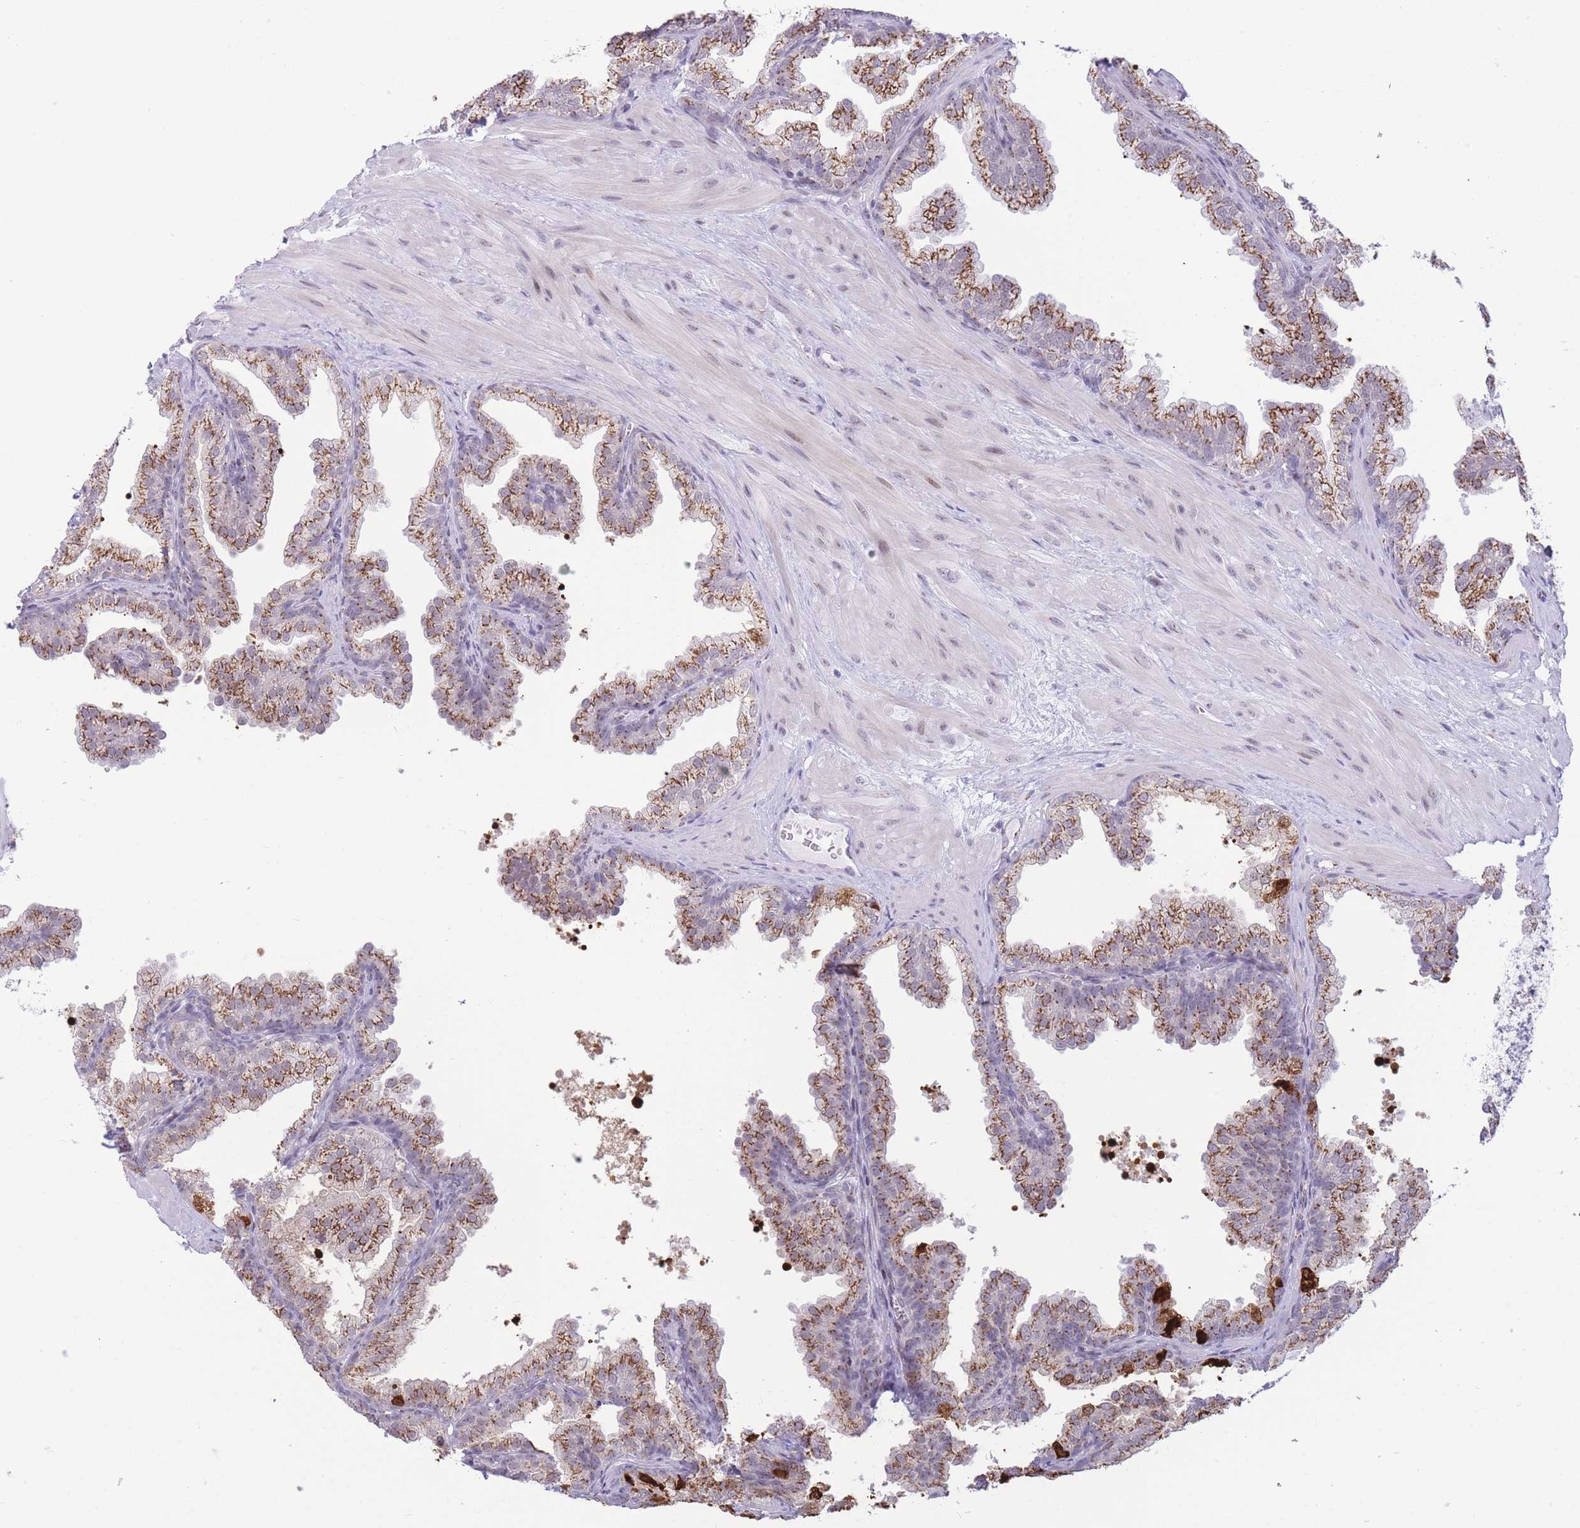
{"staining": {"intensity": "strong", "quantity": ">75%", "location": "cytoplasmic/membranous"}, "tissue": "prostate", "cell_type": "Glandular cells", "image_type": "normal", "snomed": [{"axis": "morphology", "description": "Normal tissue, NOS"}, {"axis": "topography", "description": "Prostate"}], "caption": "Approximately >75% of glandular cells in normal human prostate demonstrate strong cytoplasmic/membranous protein expression as visualized by brown immunohistochemical staining.", "gene": "INO80C", "patient": {"sex": "male", "age": 37}}